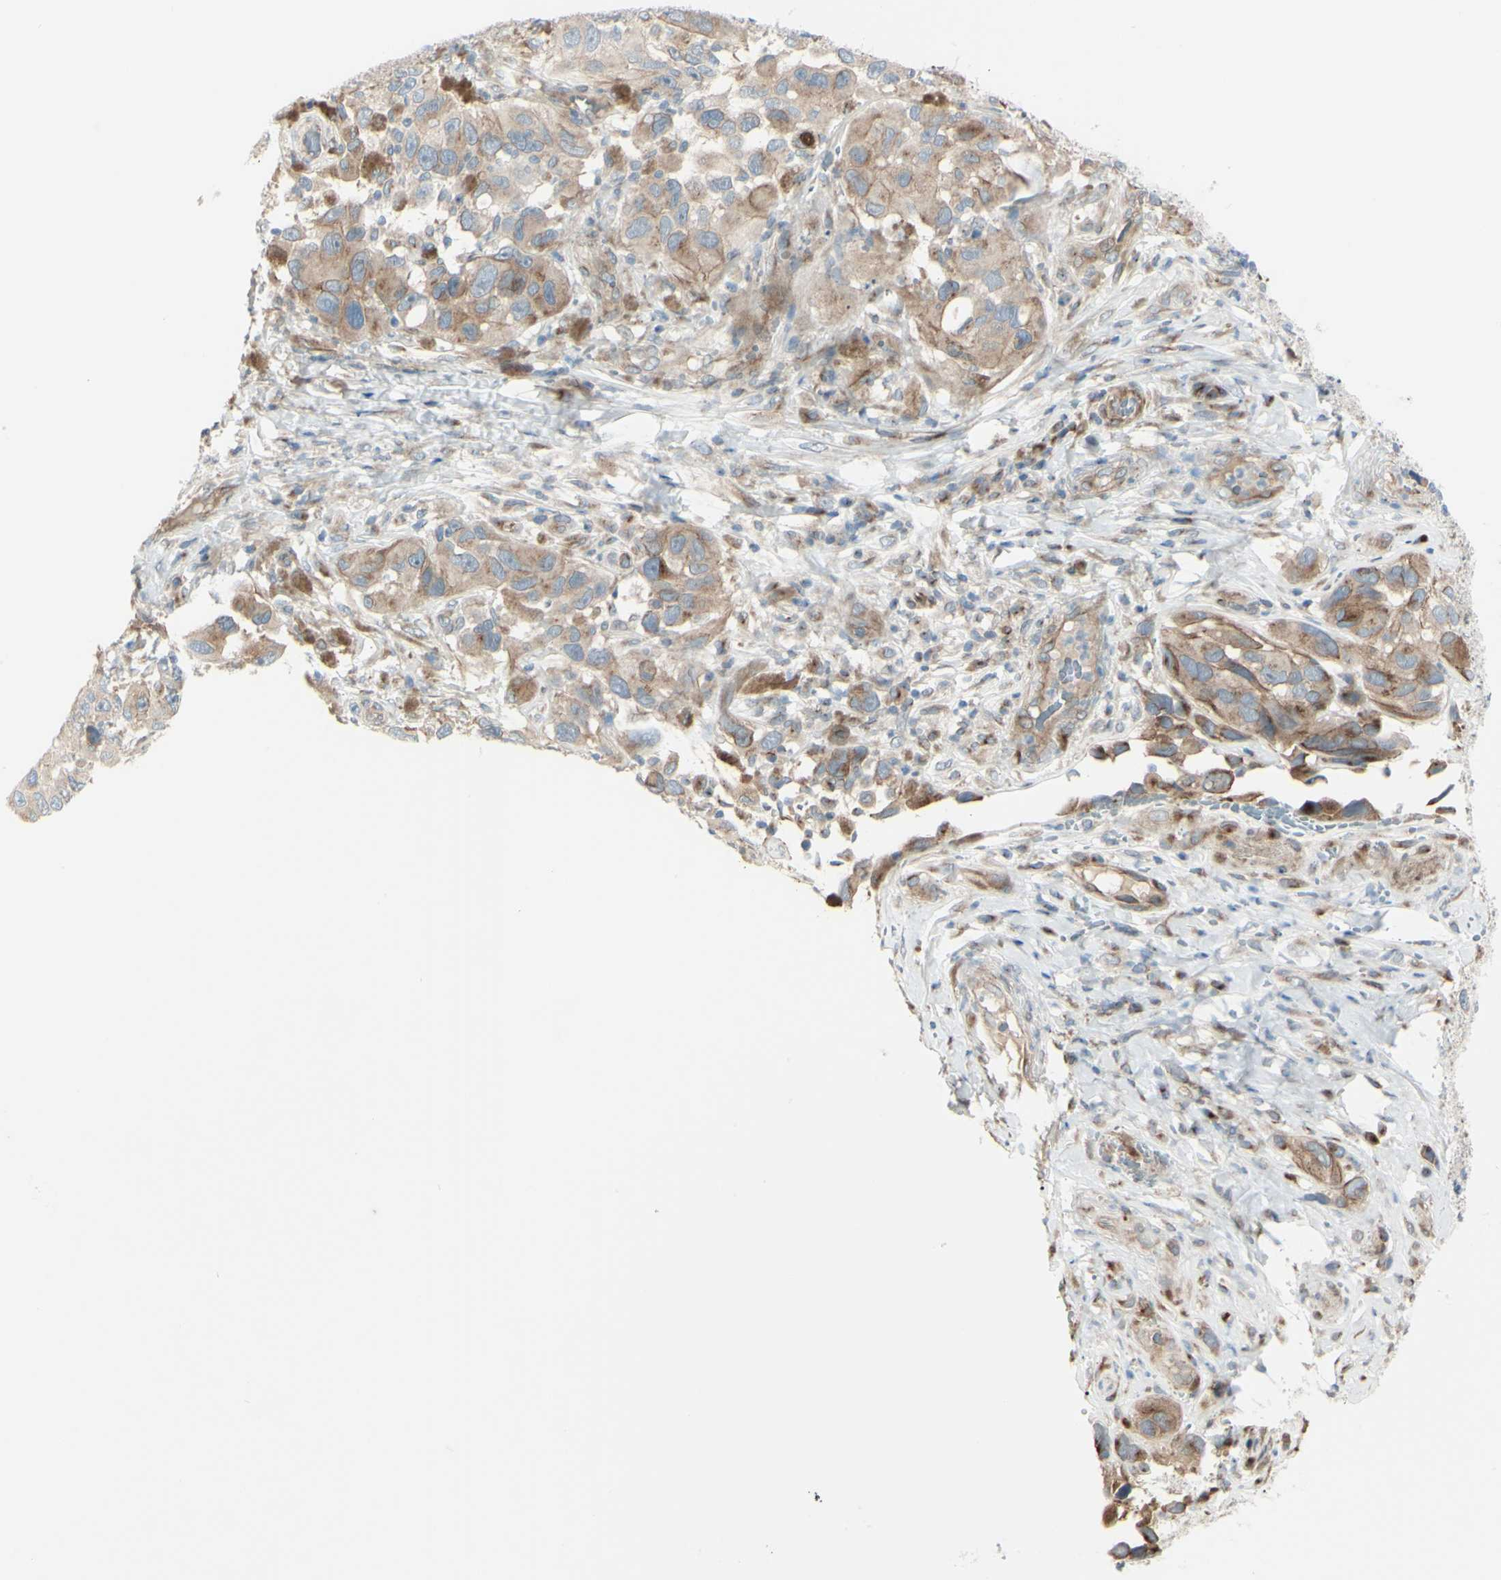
{"staining": {"intensity": "moderate", "quantity": "25%-75%", "location": "cytoplasmic/membranous"}, "tissue": "melanoma", "cell_type": "Tumor cells", "image_type": "cancer", "snomed": [{"axis": "morphology", "description": "Malignant melanoma, NOS"}, {"axis": "topography", "description": "Skin"}], "caption": "An image showing moderate cytoplasmic/membranous expression in about 25%-75% of tumor cells in malignant melanoma, as visualized by brown immunohistochemical staining.", "gene": "LRRK1", "patient": {"sex": "female", "age": 73}}